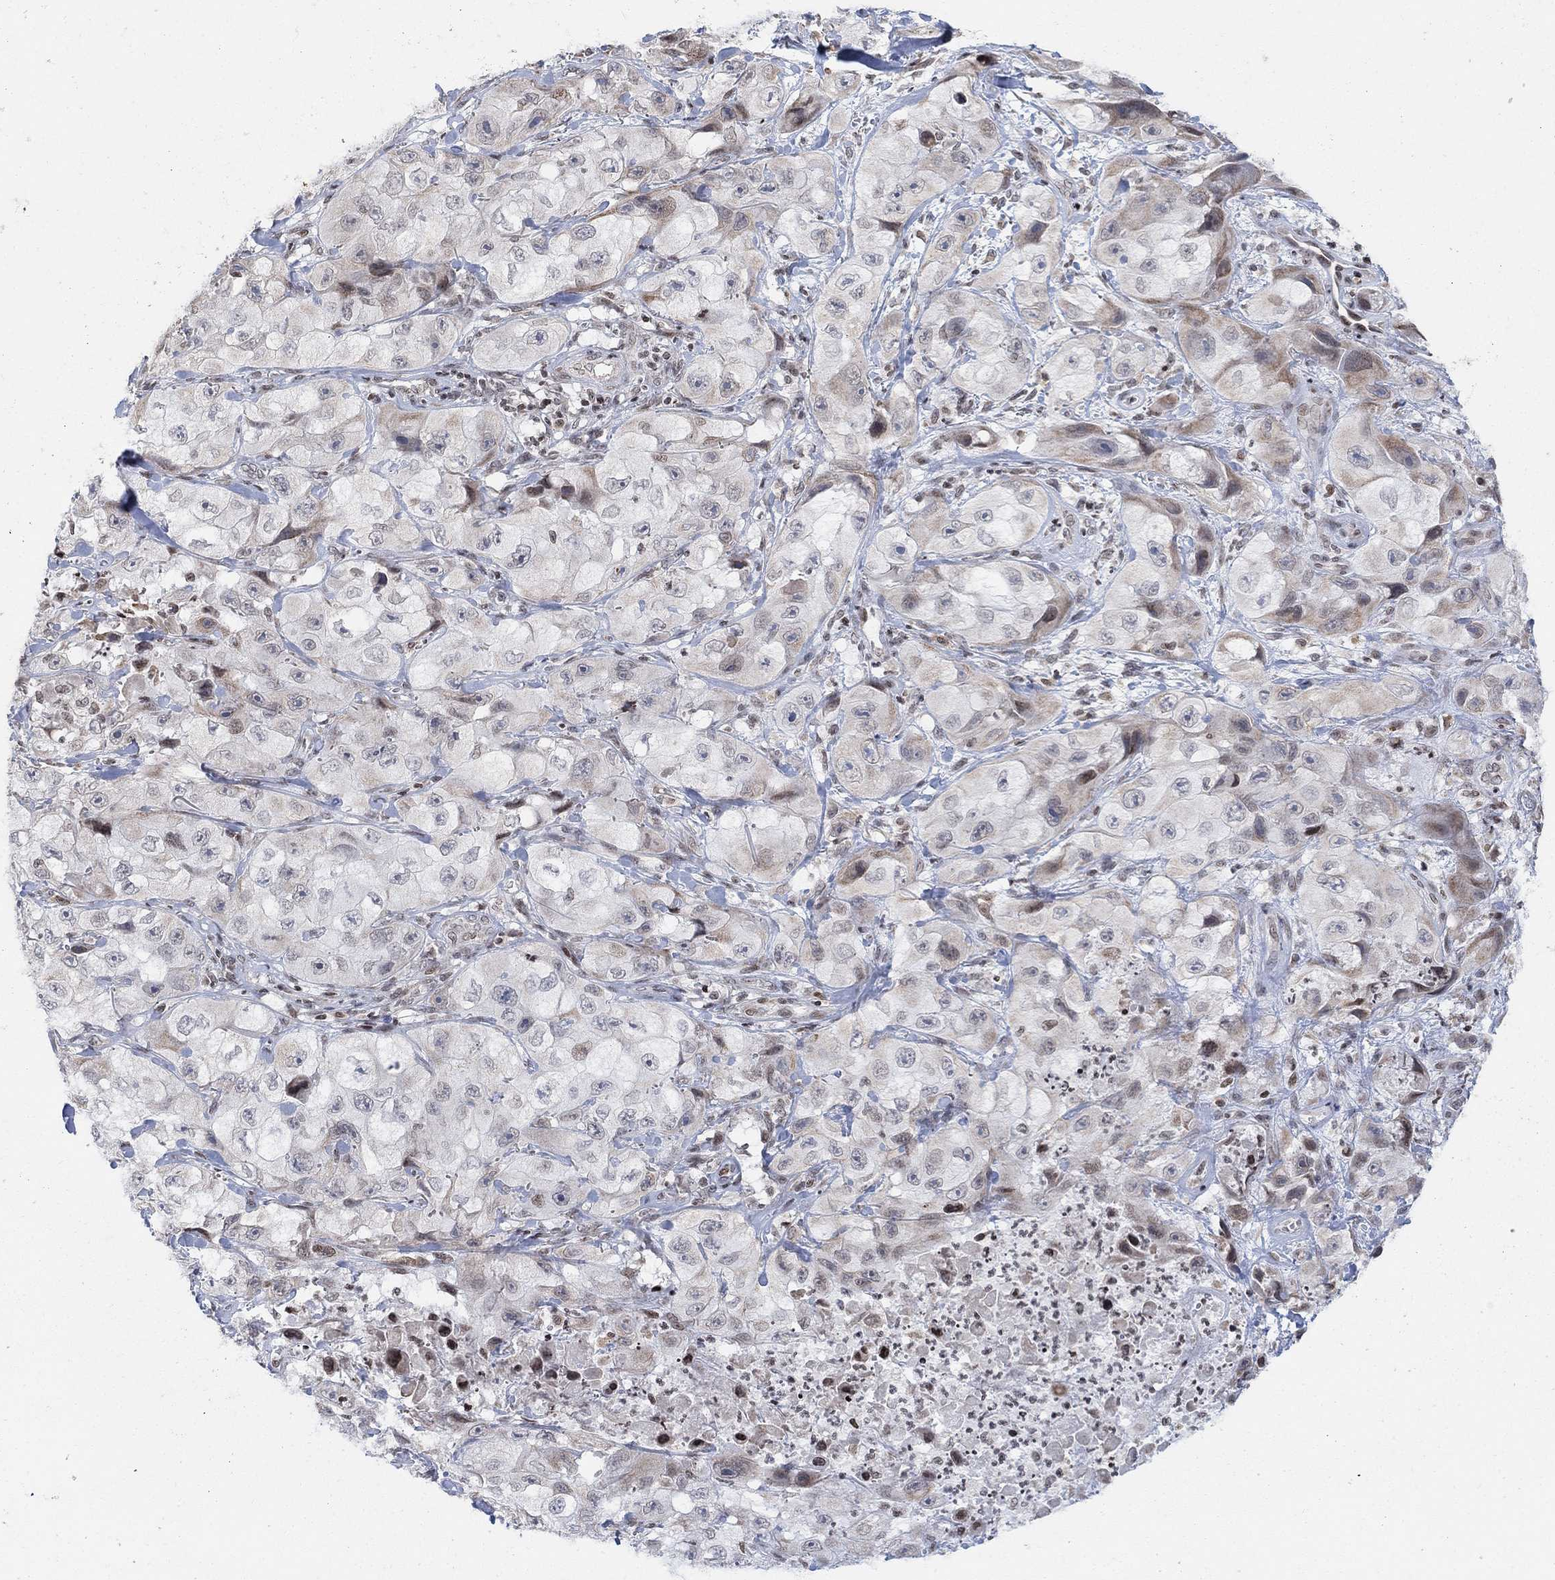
{"staining": {"intensity": "weak", "quantity": "<25%", "location": "cytoplasmic/membranous"}, "tissue": "skin cancer", "cell_type": "Tumor cells", "image_type": "cancer", "snomed": [{"axis": "morphology", "description": "Squamous cell carcinoma, NOS"}, {"axis": "topography", "description": "Skin"}, {"axis": "topography", "description": "Subcutis"}], "caption": "This is a histopathology image of immunohistochemistry (IHC) staining of skin cancer (squamous cell carcinoma), which shows no positivity in tumor cells. (DAB (3,3'-diaminobenzidine) immunohistochemistry visualized using brightfield microscopy, high magnification).", "gene": "ABHD14A", "patient": {"sex": "male", "age": 73}}